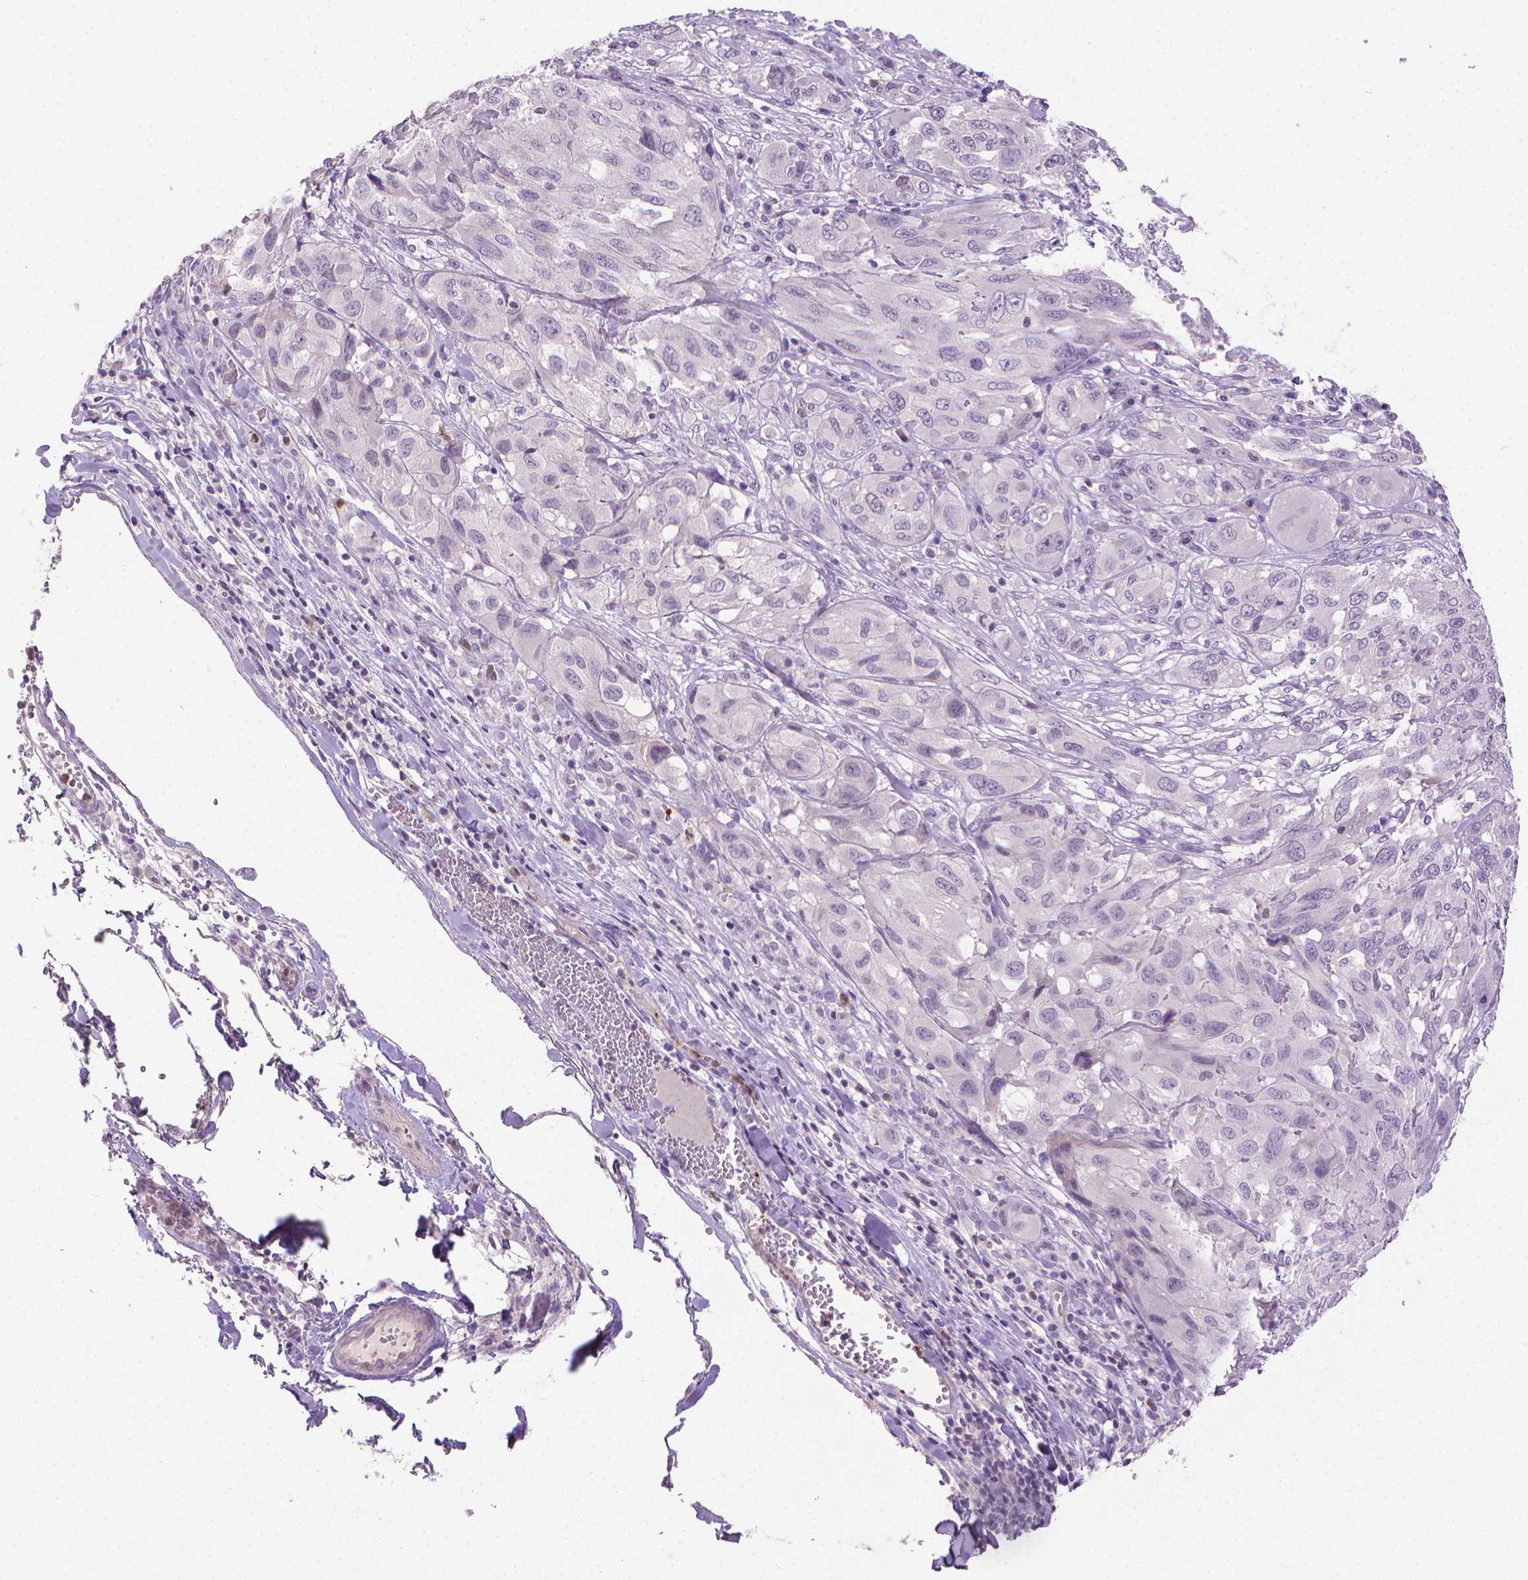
{"staining": {"intensity": "negative", "quantity": "none", "location": "none"}, "tissue": "melanoma", "cell_type": "Tumor cells", "image_type": "cancer", "snomed": [{"axis": "morphology", "description": "Malignant melanoma, NOS"}, {"axis": "topography", "description": "Skin"}], "caption": "DAB (3,3'-diaminobenzidine) immunohistochemical staining of human melanoma displays no significant staining in tumor cells.", "gene": "CDKN2D", "patient": {"sex": "female", "age": 91}}